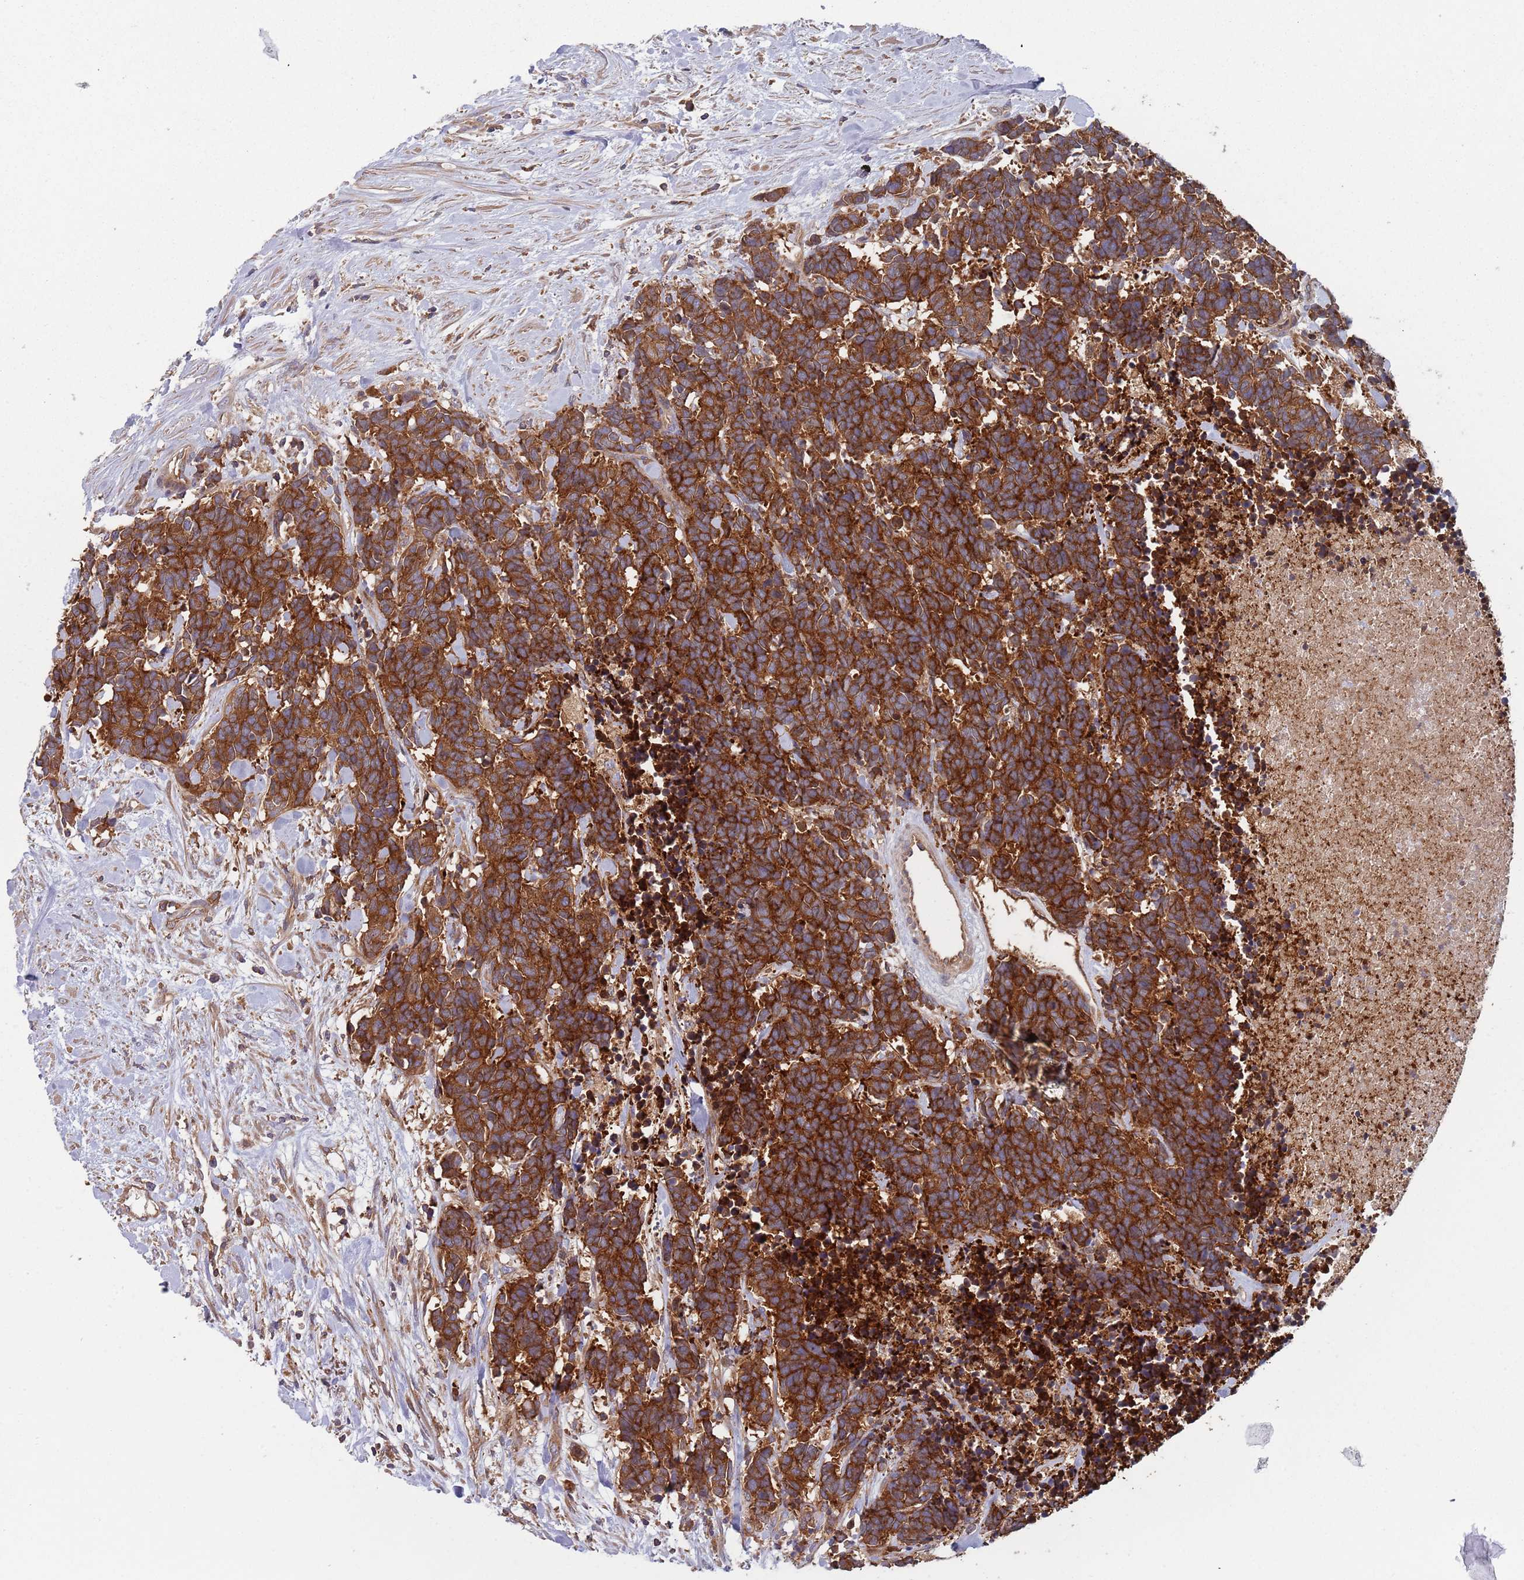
{"staining": {"intensity": "strong", "quantity": ">75%", "location": "cytoplasmic/membranous"}, "tissue": "carcinoid", "cell_type": "Tumor cells", "image_type": "cancer", "snomed": [{"axis": "morphology", "description": "Carcinoma, NOS"}, {"axis": "morphology", "description": "Carcinoid, malignant, NOS"}, {"axis": "topography", "description": "Prostate"}], "caption": "Immunohistochemical staining of carcinoma displays high levels of strong cytoplasmic/membranous expression in approximately >75% of tumor cells.", "gene": "GDI2", "patient": {"sex": "male", "age": 57}}